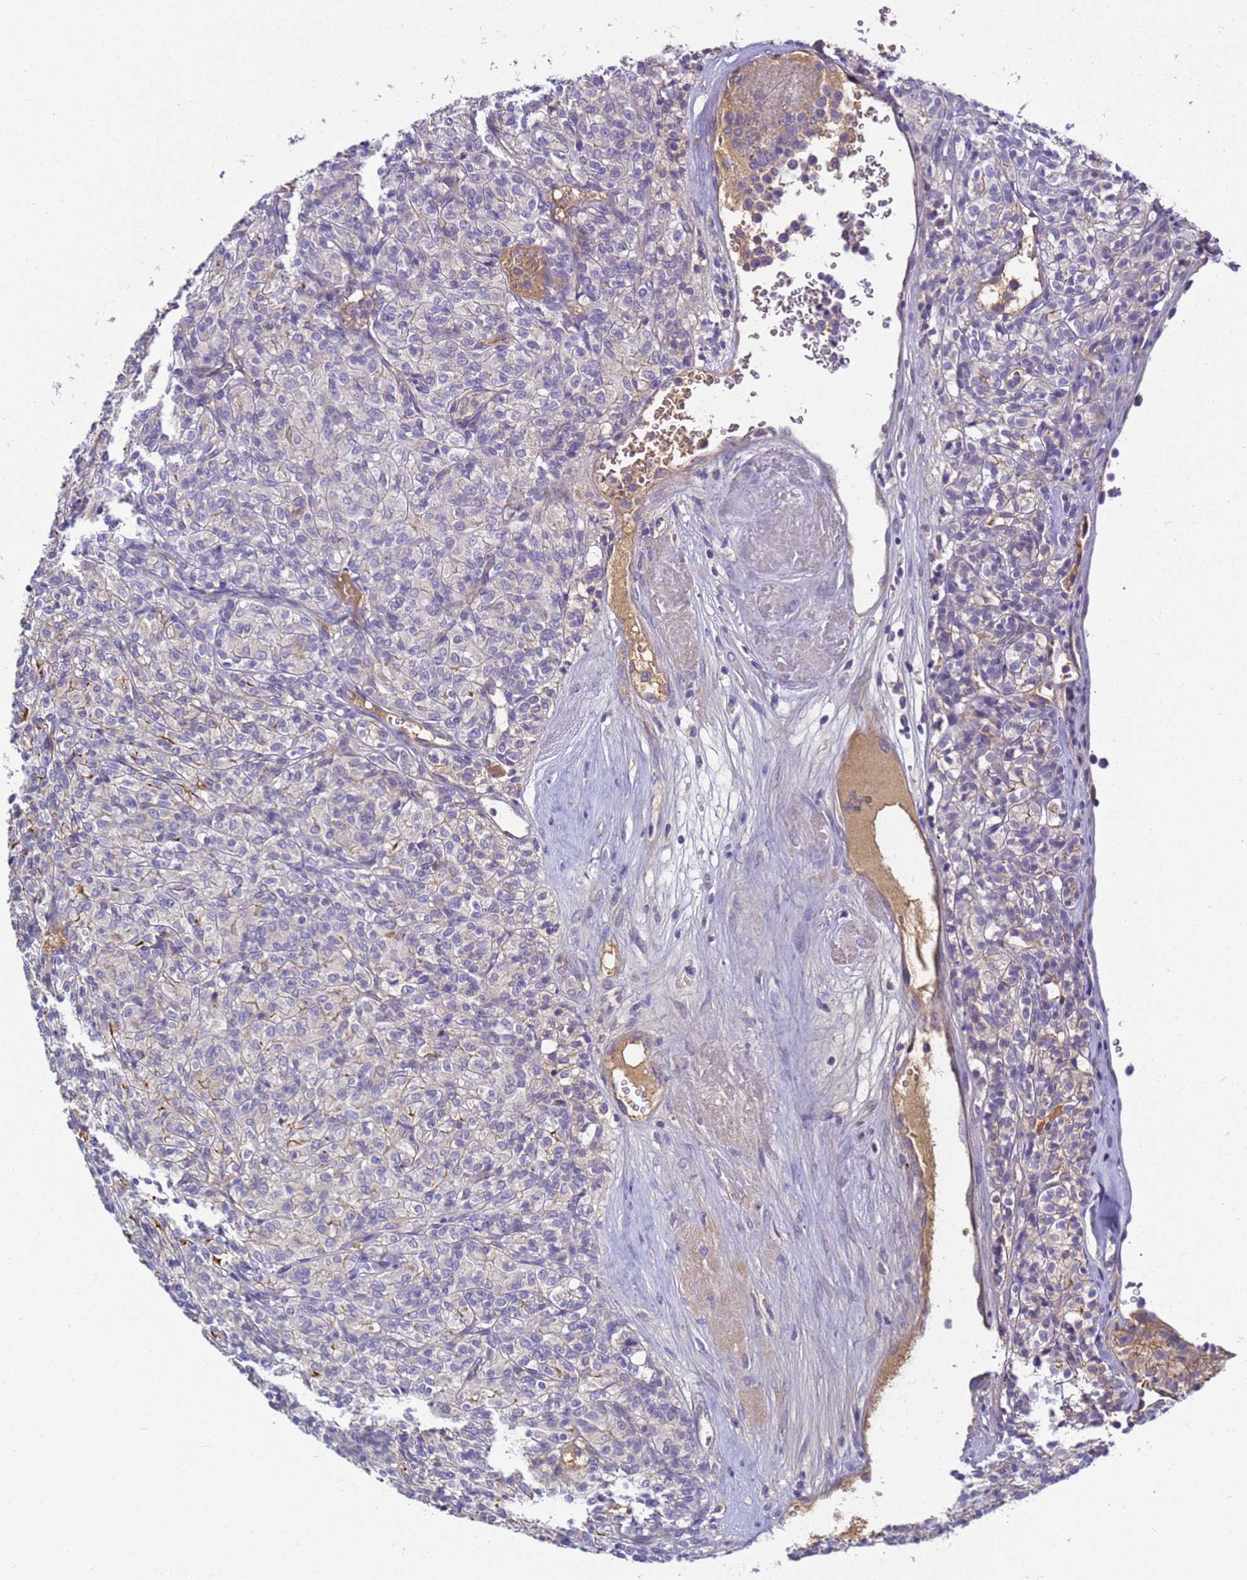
{"staining": {"intensity": "weak", "quantity": "<25%", "location": "cytoplasmic/membranous"}, "tissue": "renal cancer", "cell_type": "Tumor cells", "image_type": "cancer", "snomed": [{"axis": "morphology", "description": "Adenocarcinoma, NOS"}, {"axis": "topography", "description": "Kidney"}], "caption": "IHC histopathology image of renal adenocarcinoma stained for a protein (brown), which shows no positivity in tumor cells.", "gene": "TBCD", "patient": {"sex": "male", "age": 77}}